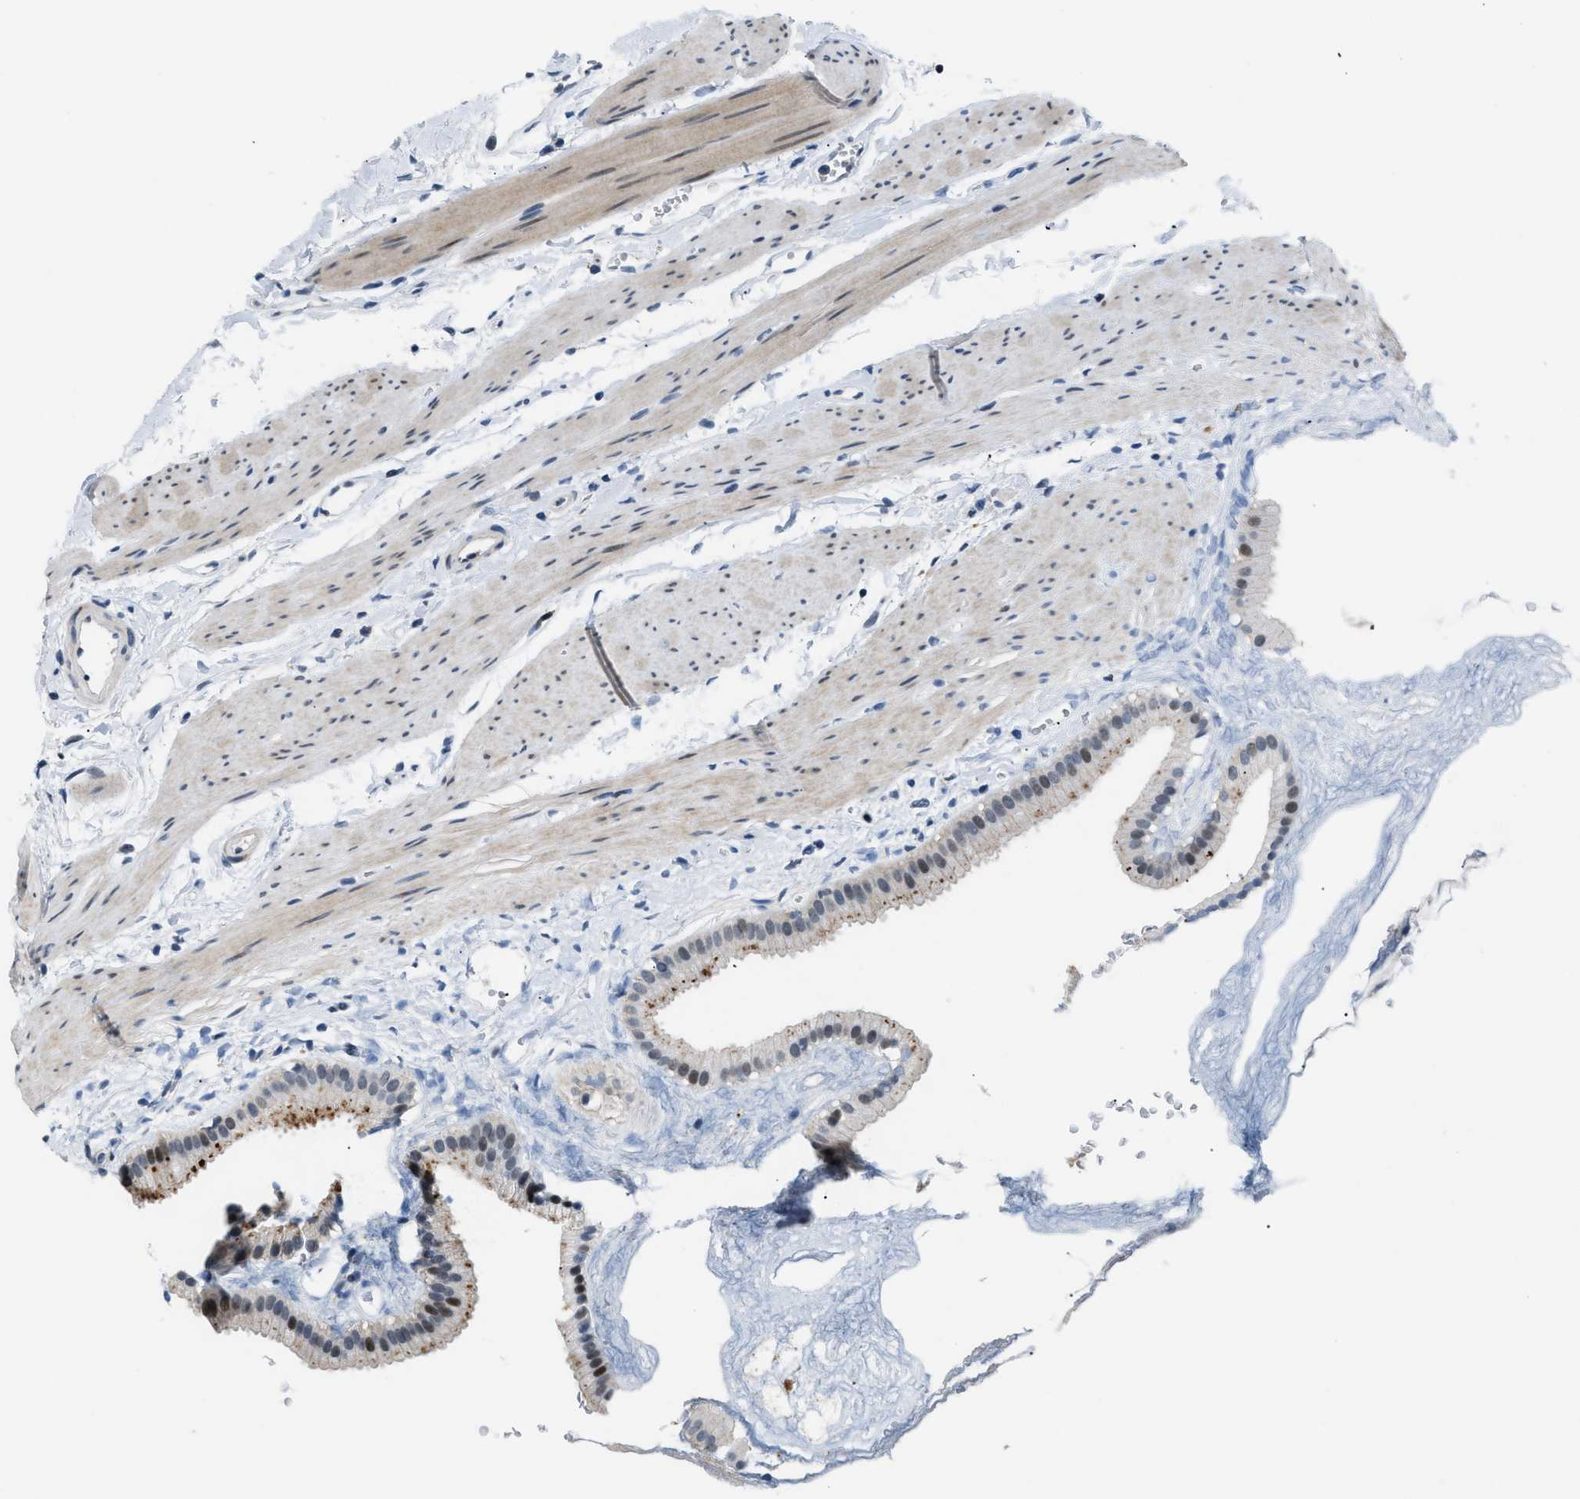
{"staining": {"intensity": "weak", "quantity": "25%-75%", "location": "nuclear"}, "tissue": "gallbladder", "cell_type": "Glandular cells", "image_type": "normal", "snomed": [{"axis": "morphology", "description": "Normal tissue, NOS"}, {"axis": "topography", "description": "Gallbladder"}], "caption": "A histopathology image of gallbladder stained for a protein reveals weak nuclear brown staining in glandular cells. (Brightfield microscopy of DAB IHC at high magnification).", "gene": "KCNC3", "patient": {"sex": "female", "age": 64}}